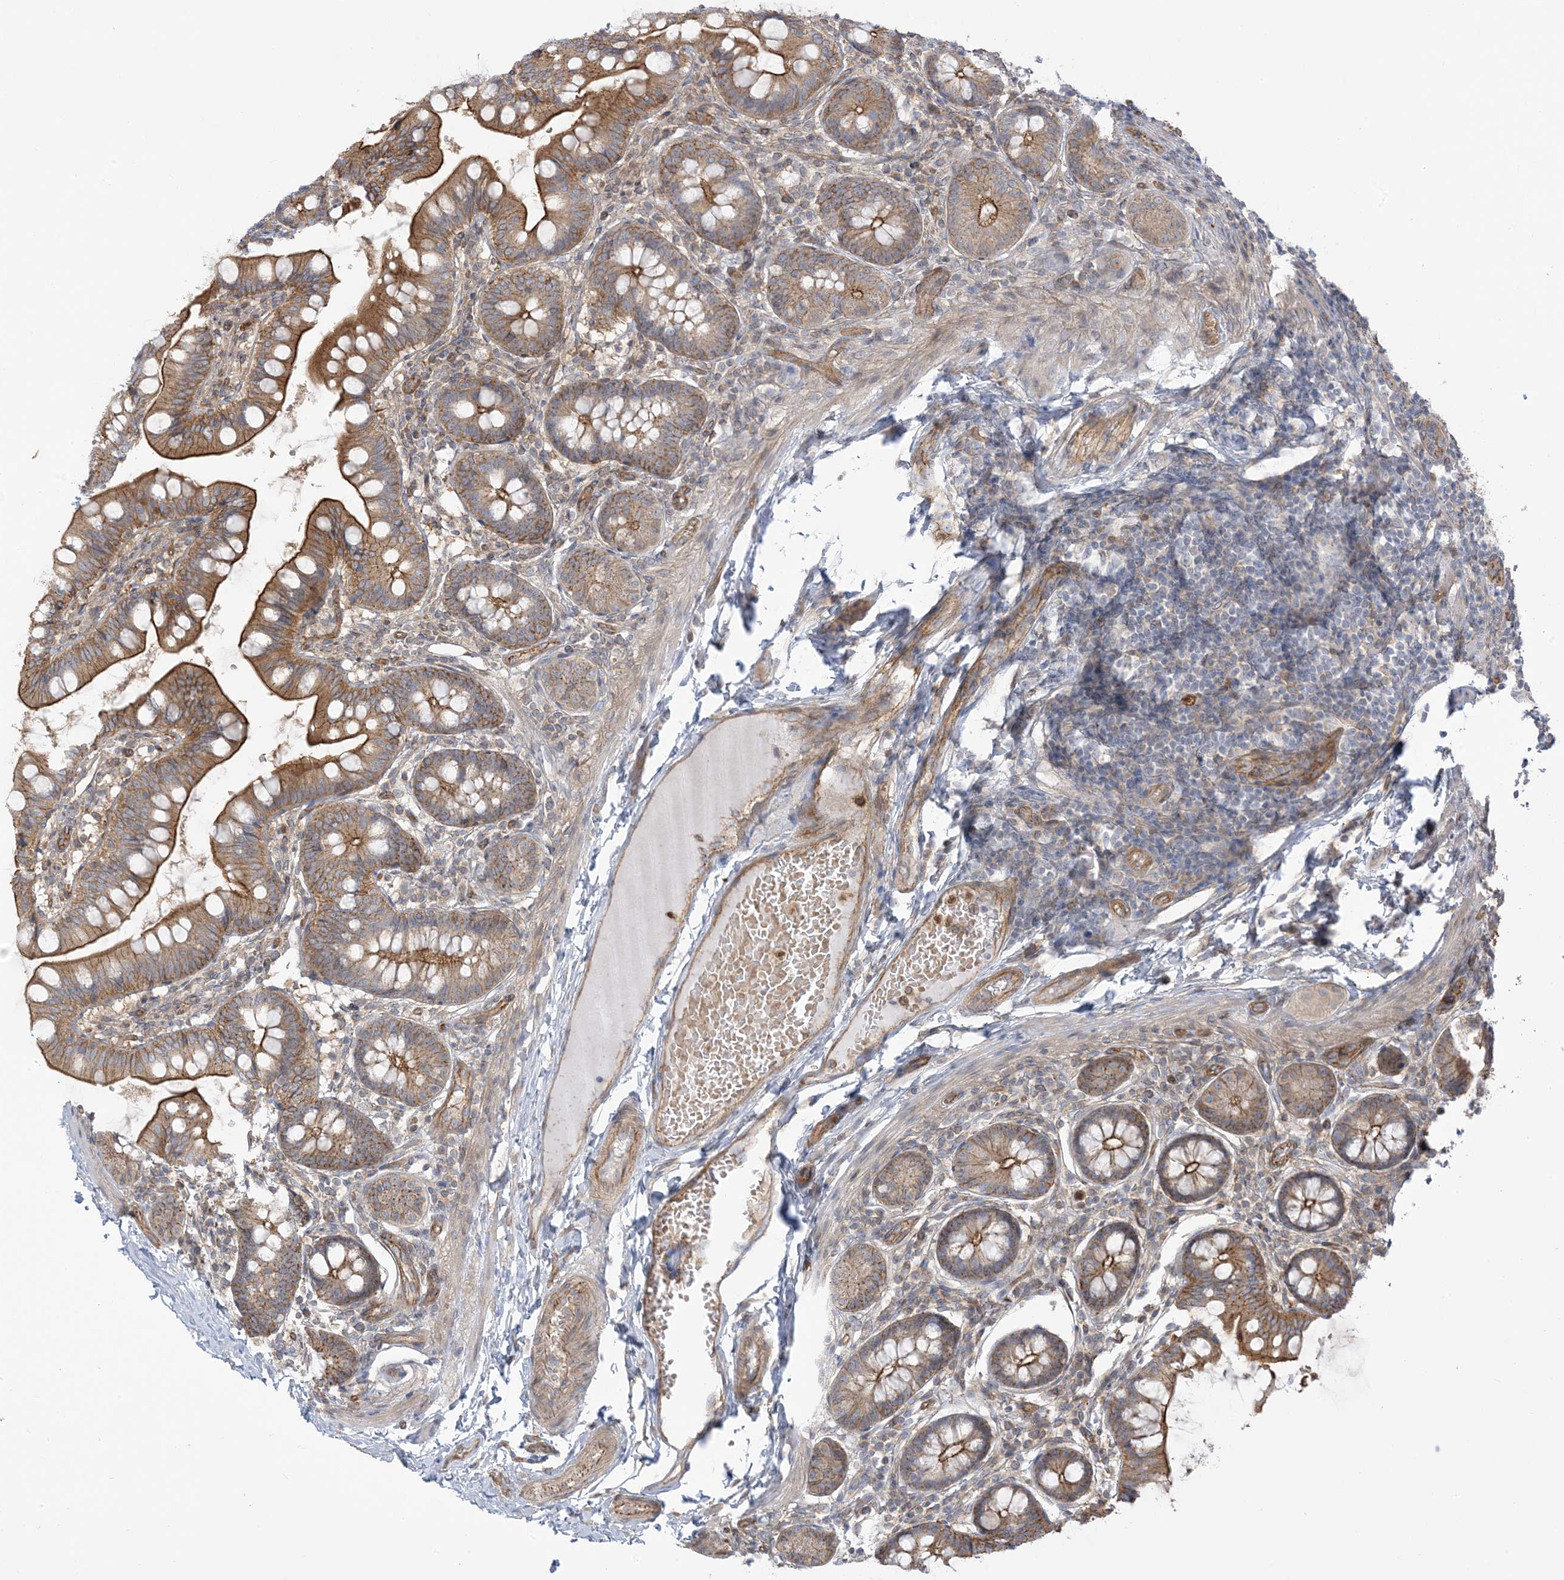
{"staining": {"intensity": "moderate", "quantity": ">75%", "location": "cytoplasmic/membranous"}, "tissue": "small intestine", "cell_type": "Glandular cells", "image_type": "normal", "snomed": [{"axis": "morphology", "description": "Normal tissue, NOS"}, {"axis": "topography", "description": "Small intestine"}], "caption": "IHC micrograph of benign small intestine: human small intestine stained using IHC displays medium levels of moderate protein expression localized specifically in the cytoplasmic/membranous of glandular cells, appearing as a cytoplasmic/membranous brown color.", "gene": "ICMT", "patient": {"sex": "male", "age": 7}}